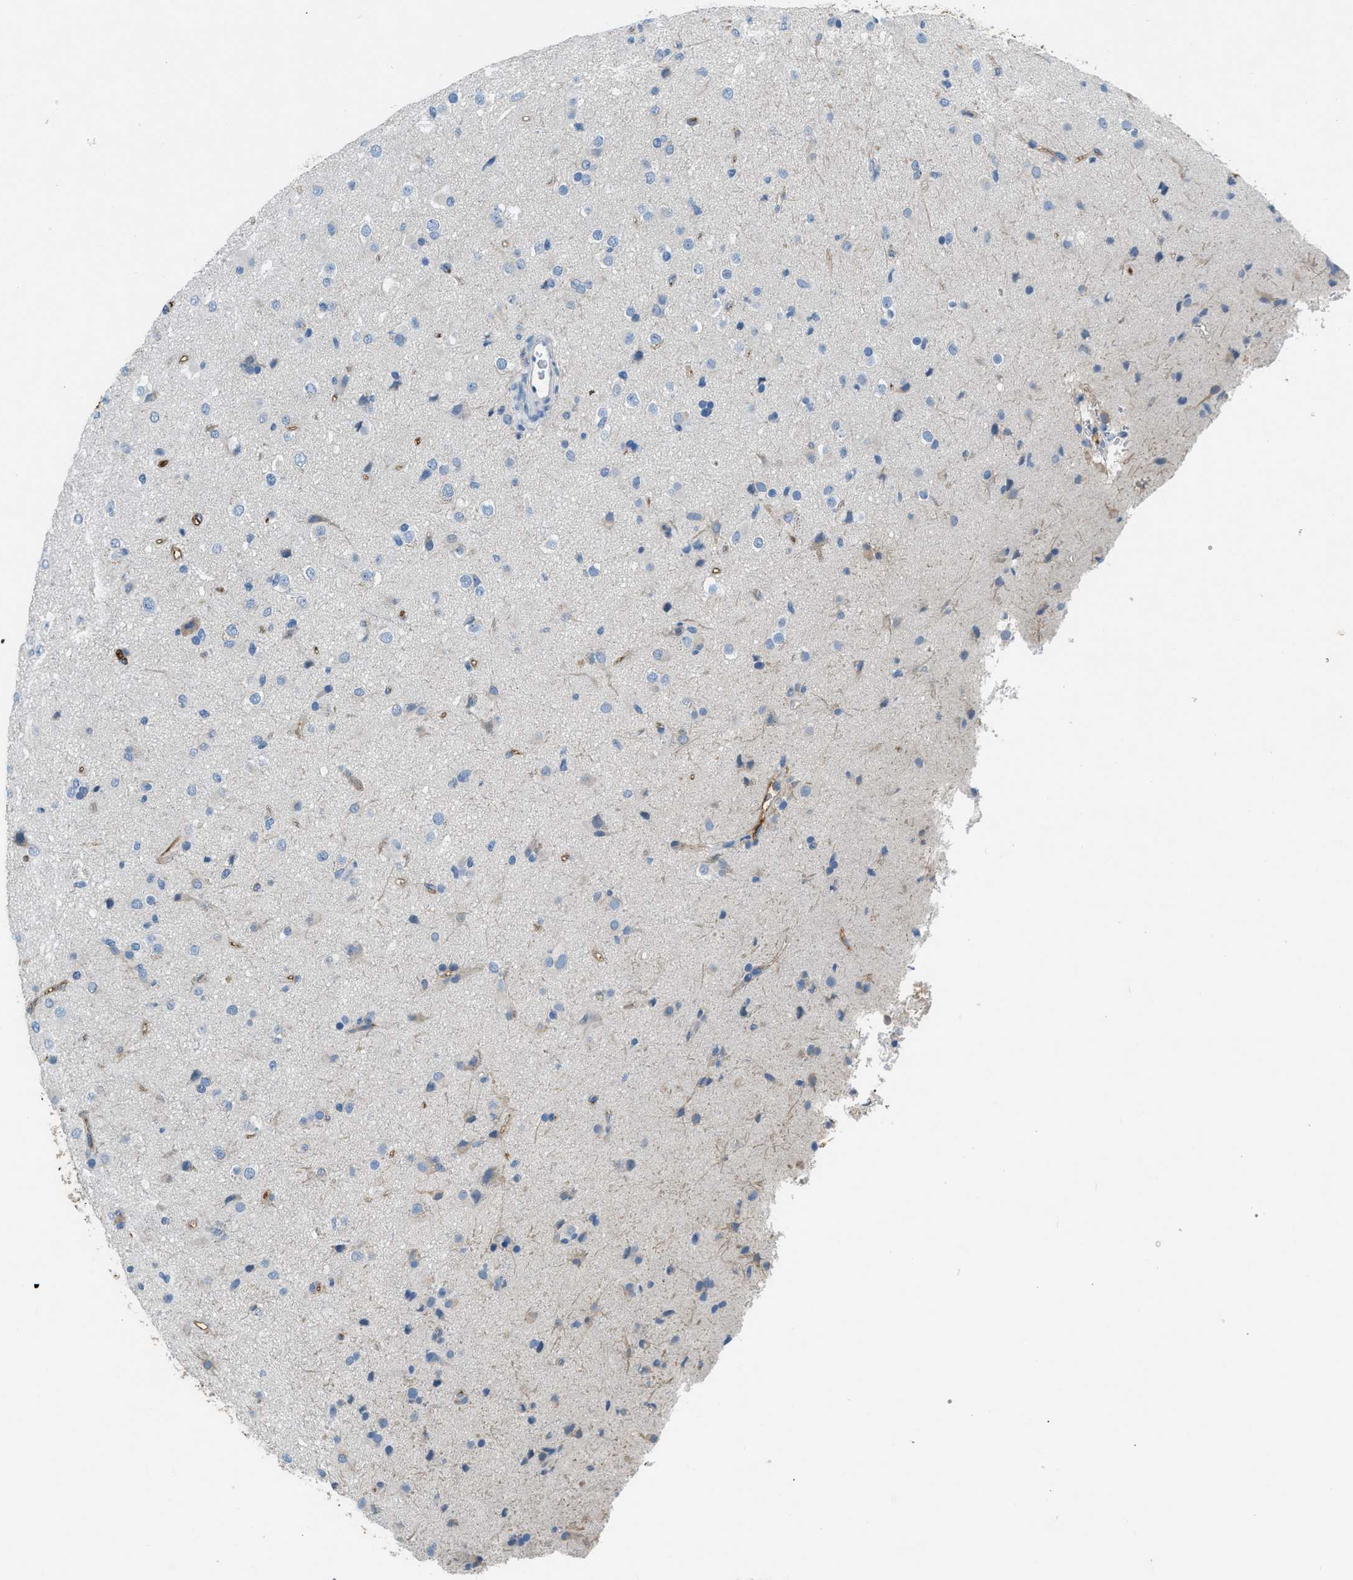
{"staining": {"intensity": "negative", "quantity": "none", "location": "none"}, "tissue": "glioma", "cell_type": "Tumor cells", "image_type": "cancer", "snomed": [{"axis": "morphology", "description": "Glioma, malignant, Low grade"}, {"axis": "topography", "description": "Brain"}], "caption": "IHC histopathology image of malignant low-grade glioma stained for a protein (brown), which reveals no staining in tumor cells.", "gene": "STC1", "patient": {"sex": "male", "age": 65}}